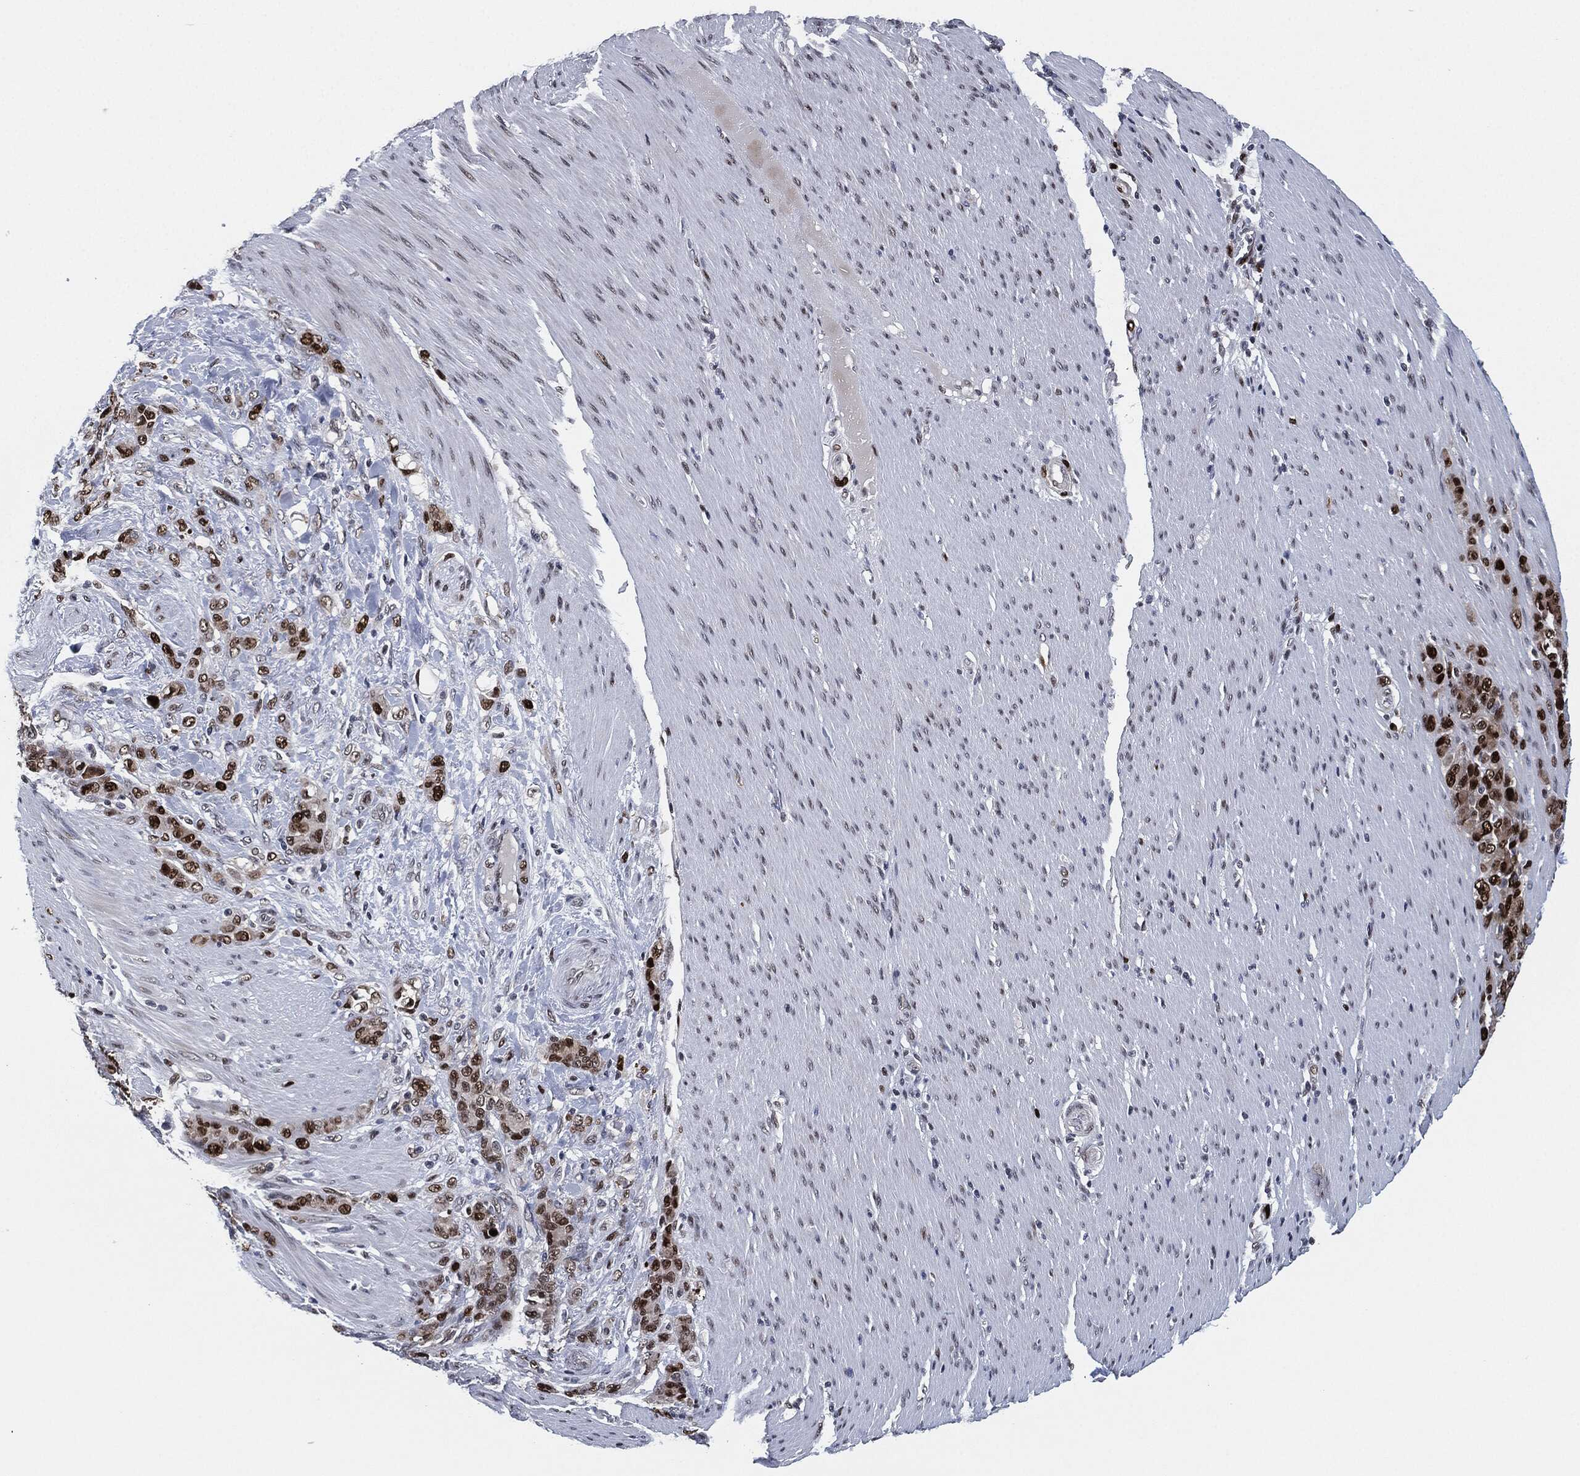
{"staining": {"intensity": "strong", "quantity": ">75%", "location": "nuclear"}, "tissue": "stomach cancer", "cell_type": "Tumor cells", "image_type": "cancer", "snomed": [{"axis": "morphology", "description": "Normal tissue, NOS"}, {"axis": "morphology", "description": "Adenocarcinoma, NOS"}, {"axis": "topography", "description": "Stomach"}], "caption": "Strong nuclear protein positivity is appreciated in approximately >75% of tumor cells in stomach cancer.", "gene": "PCNA", "patient": {"sex": "female", "age": 79}}